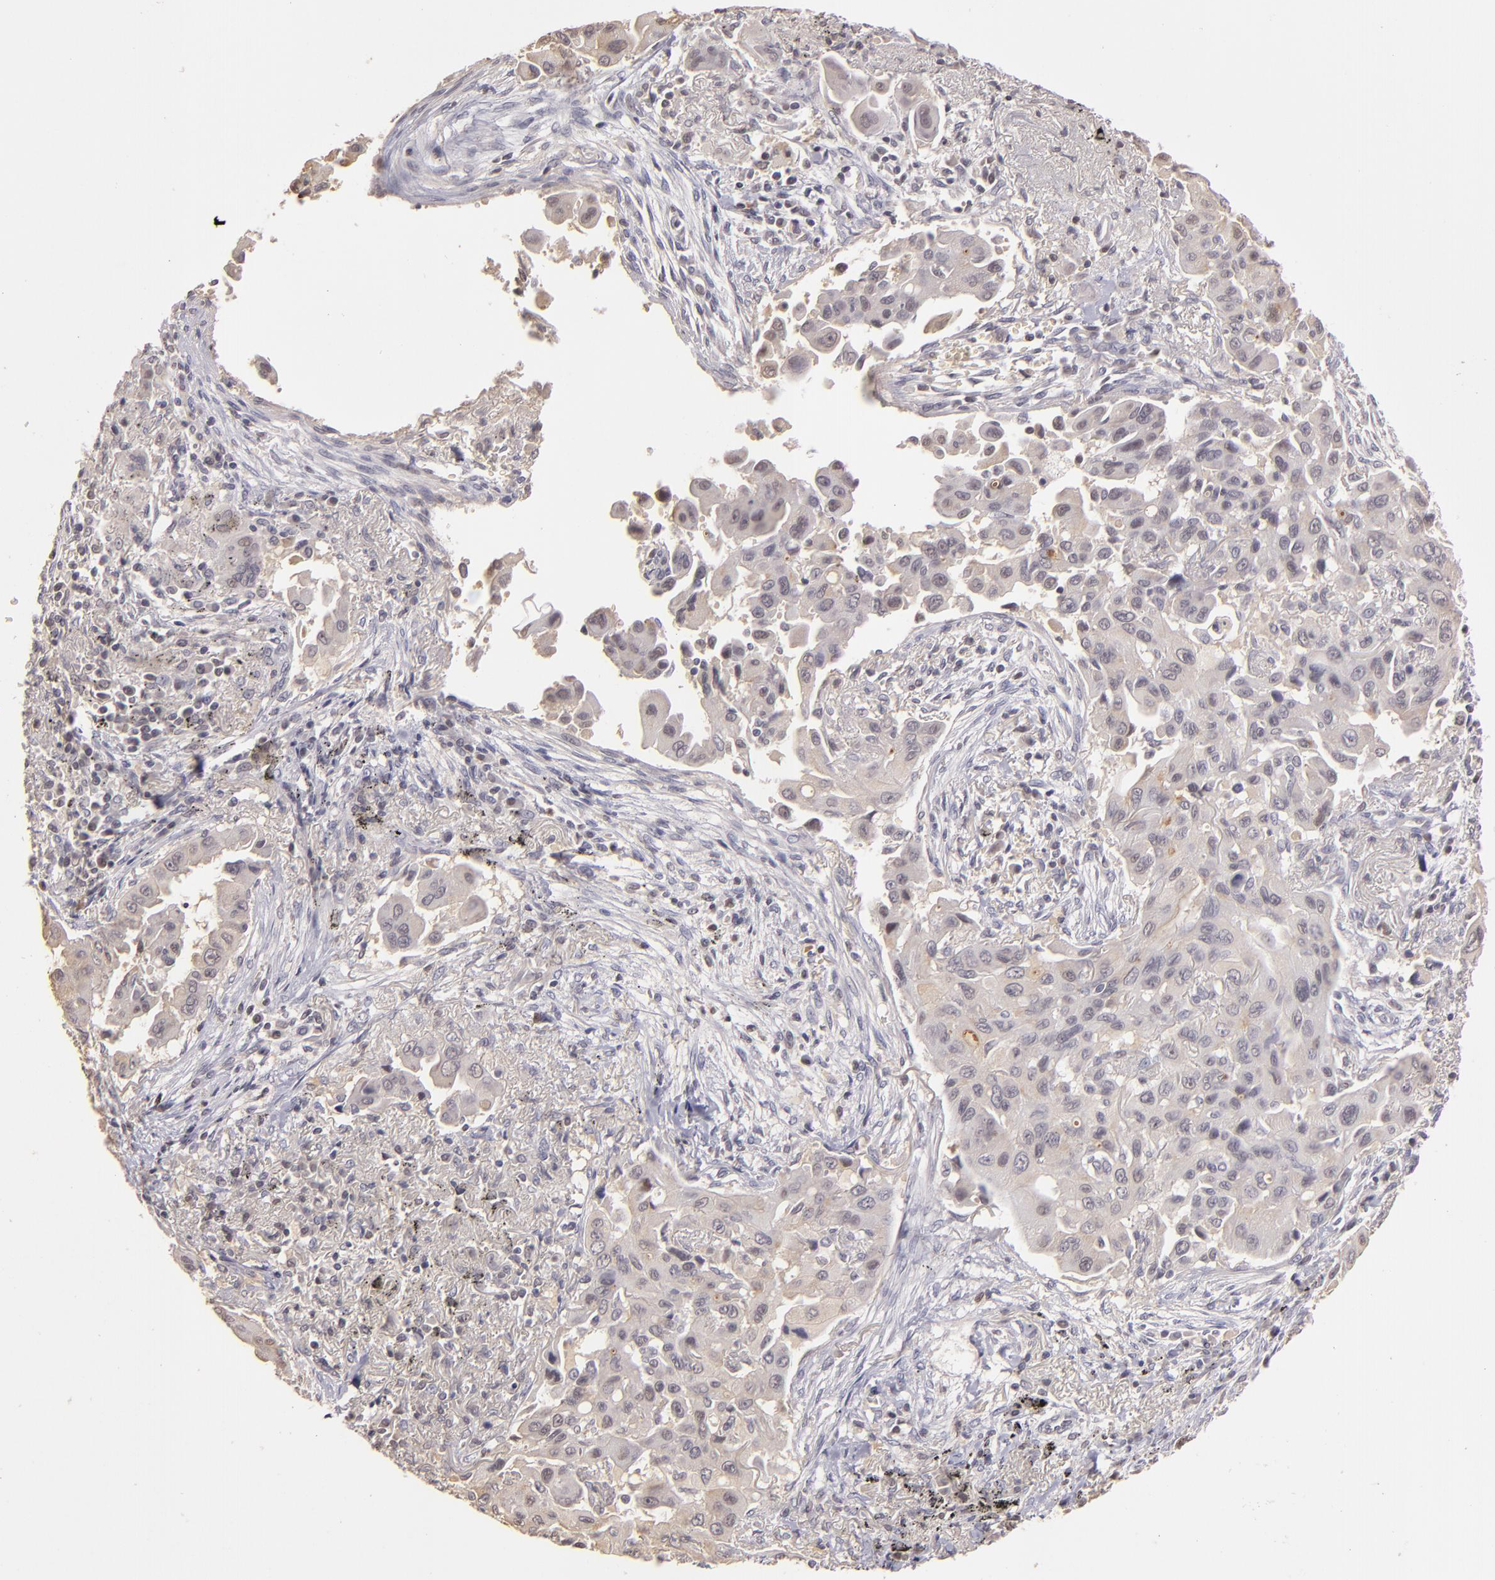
{"staining": {"intensity": "weak", "quantity": ">75%", "location": "cytoplasmic/membranous"}, "tissue": "lung cancer", "cell_type": "Tumor cells", "image_type": "cancer", "snomed": [{"axis": "morphology", "description": "Adenocarcinoma, NOS"}, {"axis": "topography", "description": "Lung"}], "caption": "Immunohistochemical staining of human lung cancer displays weak cytoplasmic/membranous protein staining in approximately >75% of tumor cells.", "gene": "LRG1", "patient": {"sex": "male", "age": 68}}